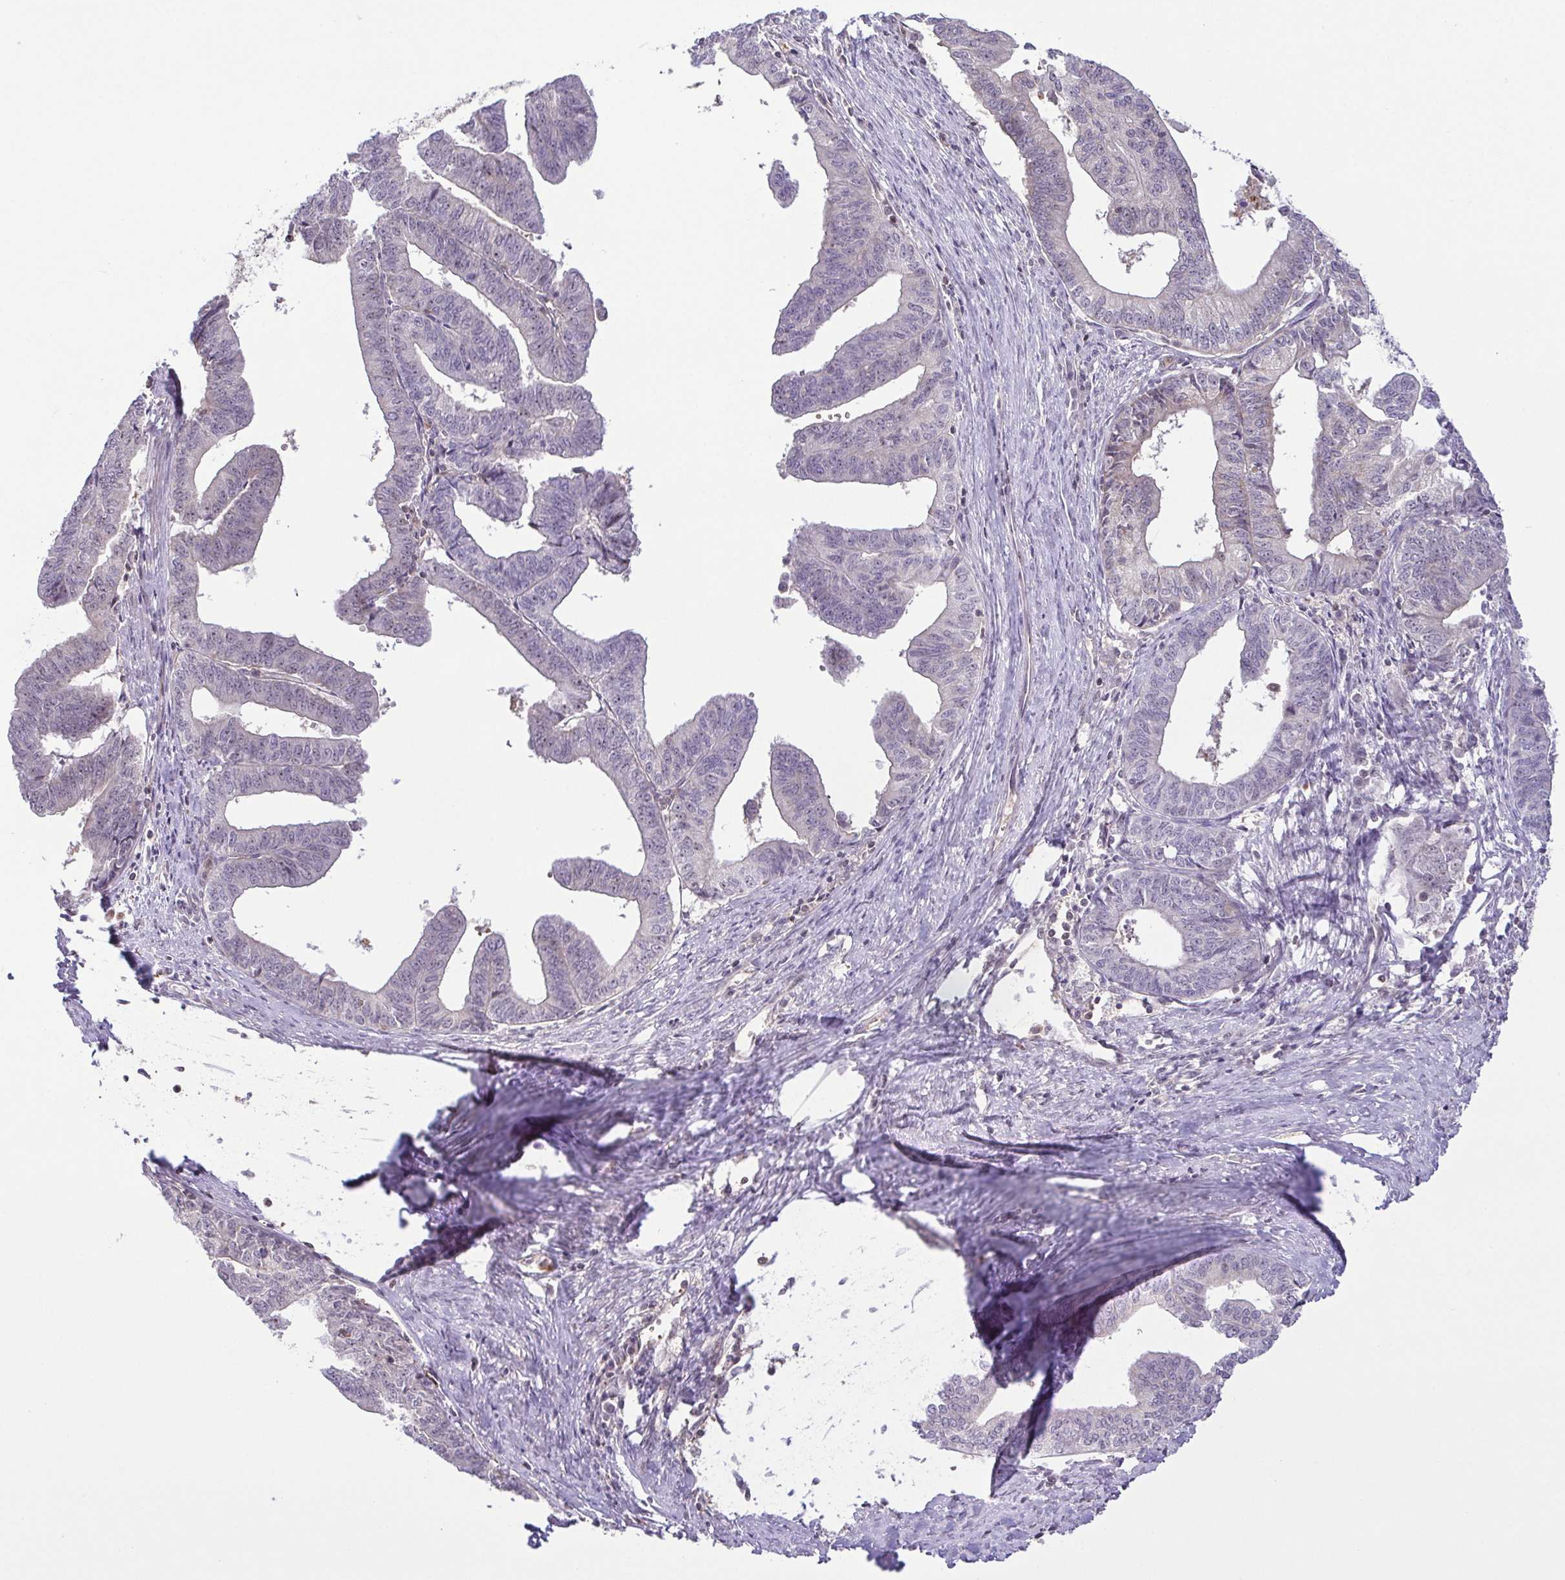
{"staining": {"intensity": "weak", "quantity": "<25%", "location": "cytoplasmic/membranous"}, "tissue": "endometrial cancer", "cell_type": "Tumor cells", "image_type": "cancer", "snomed": [{"axis": "morphology", "description": "Adenocarcinoma, NOS"}, {"axis": "topography", "description": "Endometrium"}], "caption": "DAB immunohistochemical staining of human adenocarcinoma (endometrial) shows no significant staining in tumor cells. Brightfield microscopy of immunohistochemistry stained with DAB (brown) and hematoxylin (blue), captured at high magnification.", "gene": "RSL24D1", "patient": {"sex": "female", "age": 65}}